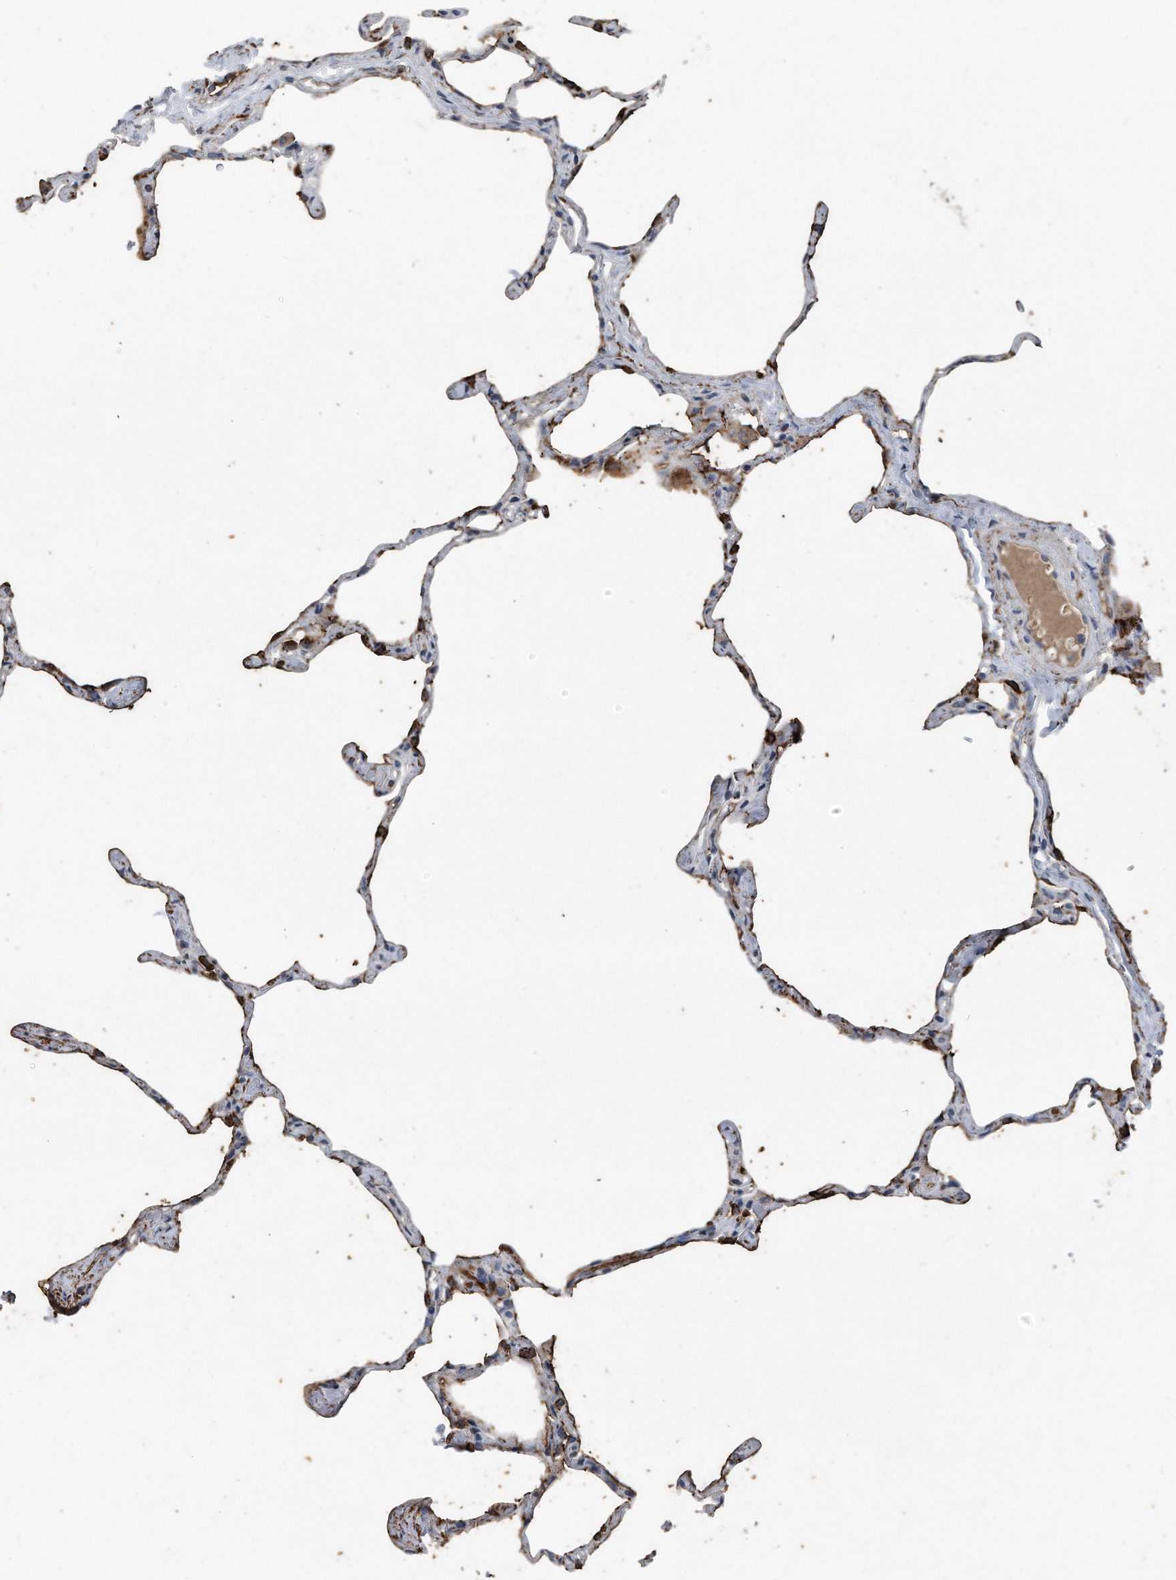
{"staining": {"intensity": "moderate", "quantity": "<25%", "location": "cytoplasmic/membranous"}, "tissue": "lung", "cell_type": "Alveolar cells", "image_type": "normal", "snomed": [{"axis": "morphology", "description": "Normal tissue, NOS"}, {"axis": "topography", "description": "Lung"}], "caption": "IHC micrograph of unremarkable human lung stained for a protein (brown), which reveals low levels of moderate cytoplasmic/membranous staining in about <25% of alveolar cells.", "gene": "DST", "patient": {"sex": "male", "age": 65}}